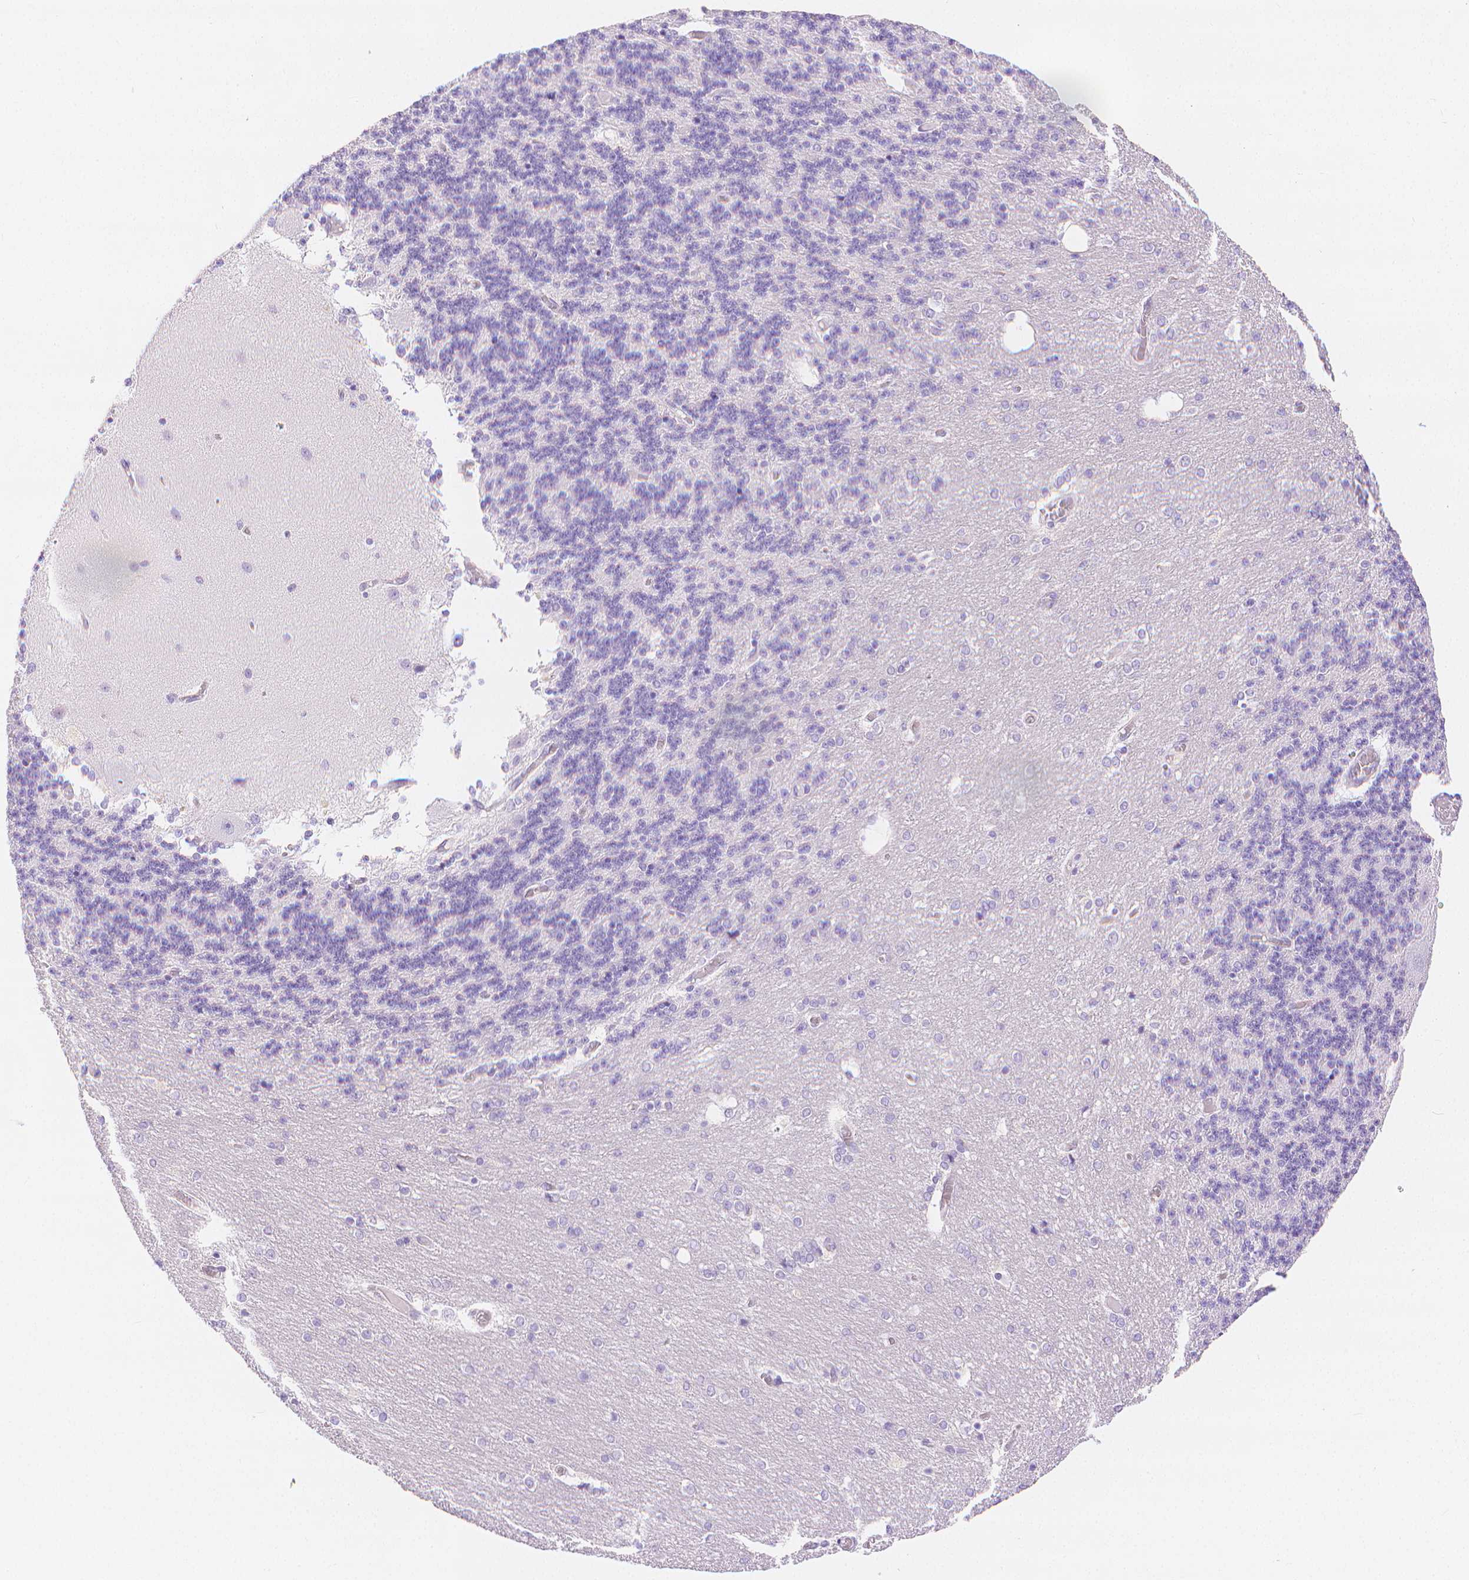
{"staining": {"intensity": "negative", "quantity": "none", "location": "none"}, "tissue": "cerebellum", "cell_type": "Cells in granular layer", "image_type": "normal", "snomed": [{"axis": "morphology", "description": "Normal tissue, NOS"}, {"axis": "topography", "description": "Cerebellum"}], "caption": "A high-resolution photomicrograph shows immunohistochemistry (IHC) staining of unremarkable cerebellum, which displays no significant positivity in cells in granular layer.", "gene": "SLC27A5", "patient": {"sex": "female", "age": 54}}